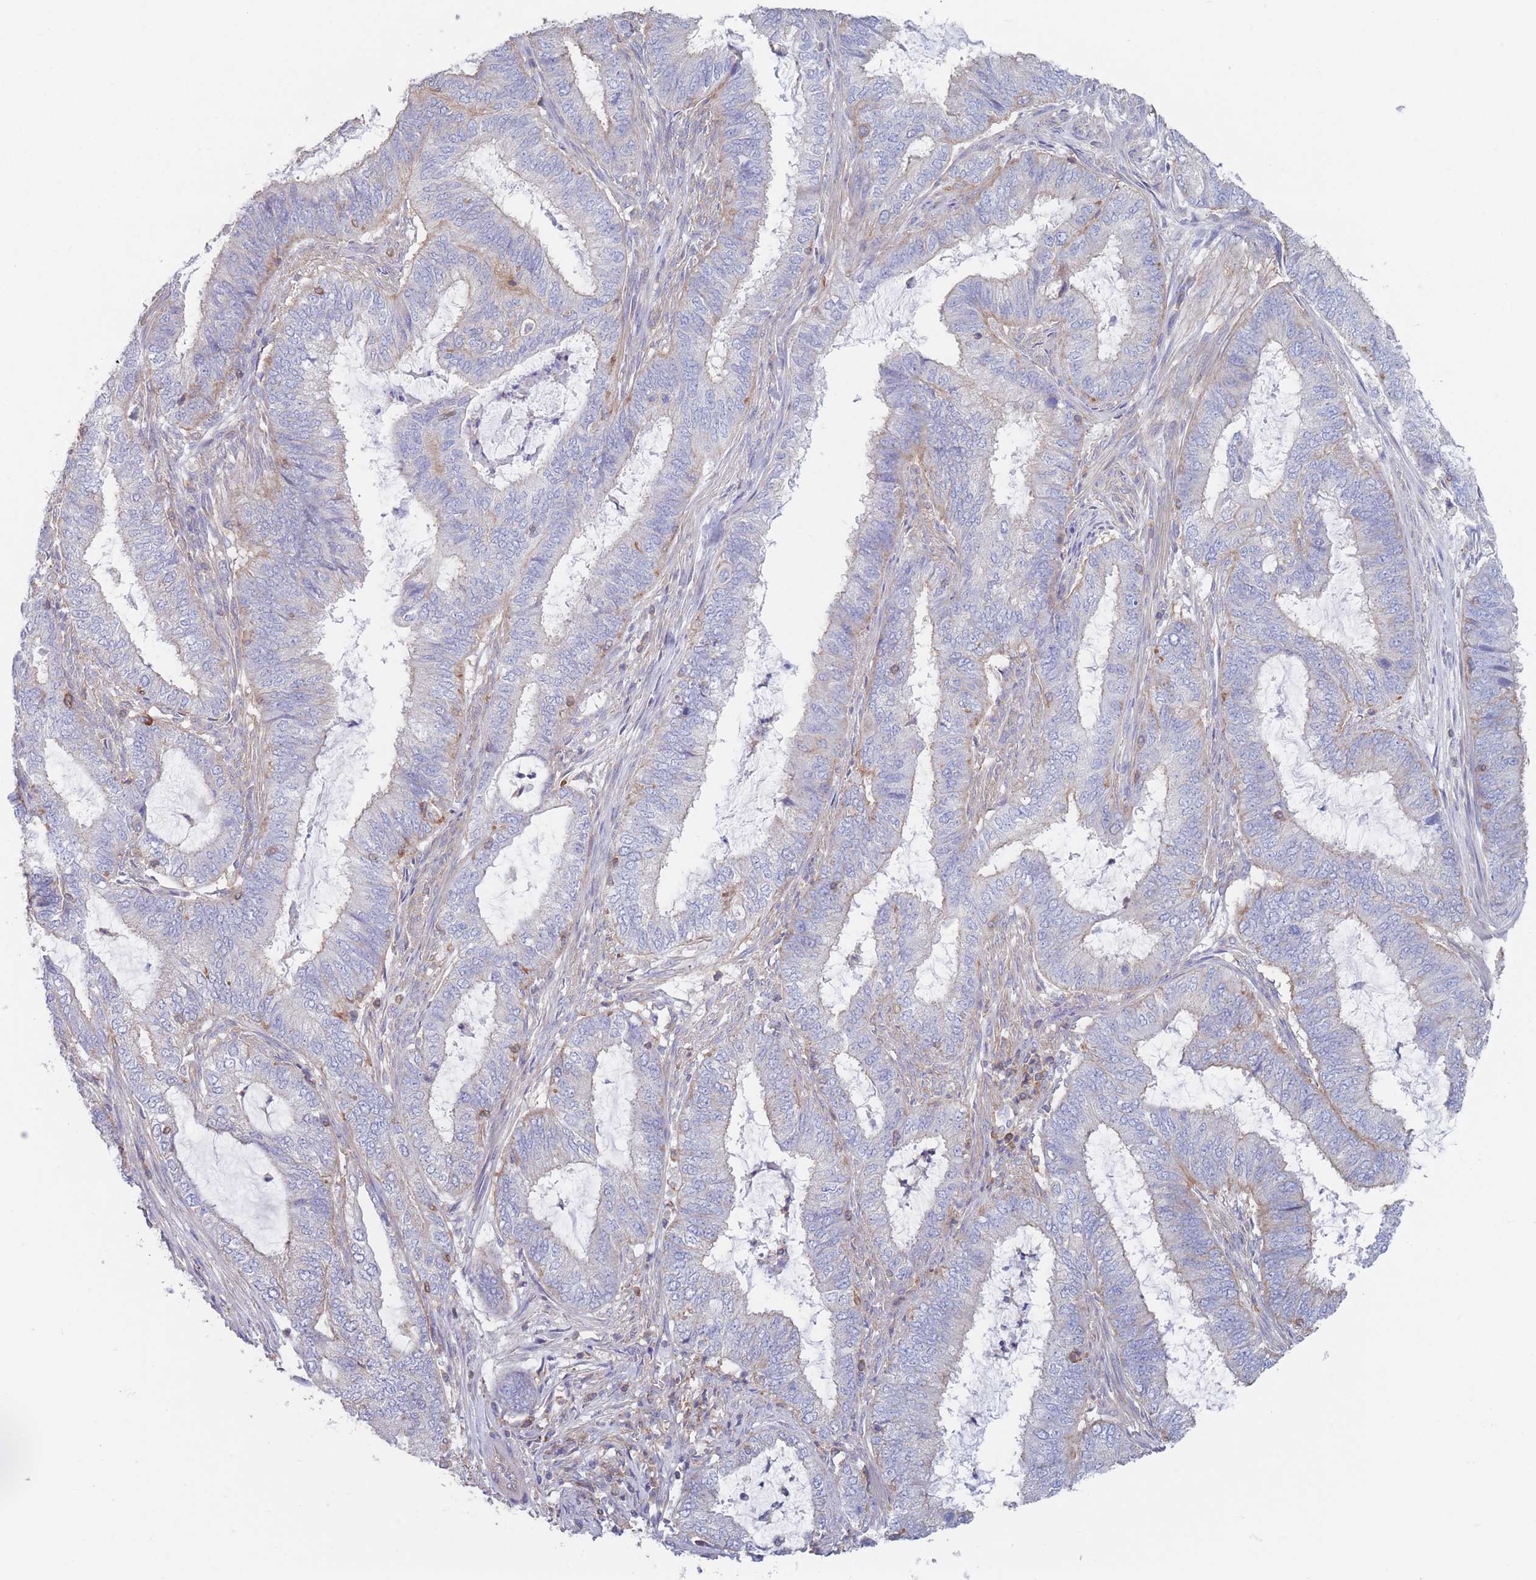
{"staining": {"intensity": "negative", "quantity": "none", "location": "none"}, "tissue": "endometrial cancer", "cell_type": "Tumor cells", "image_type": "cancer", "snomed": [{"axis": "morphology", "description": "Adenocarcinoma, NOS"}, {"axis": "topography", "description": "Endometrium"}], "caption": "This is a histopathology image of IHC staining of endometrial cancer (adenocarcinoma), which shows no expression in tumor cells.", "gene": "ADH1A", "patient": {"sex": "female", "age": 51}}